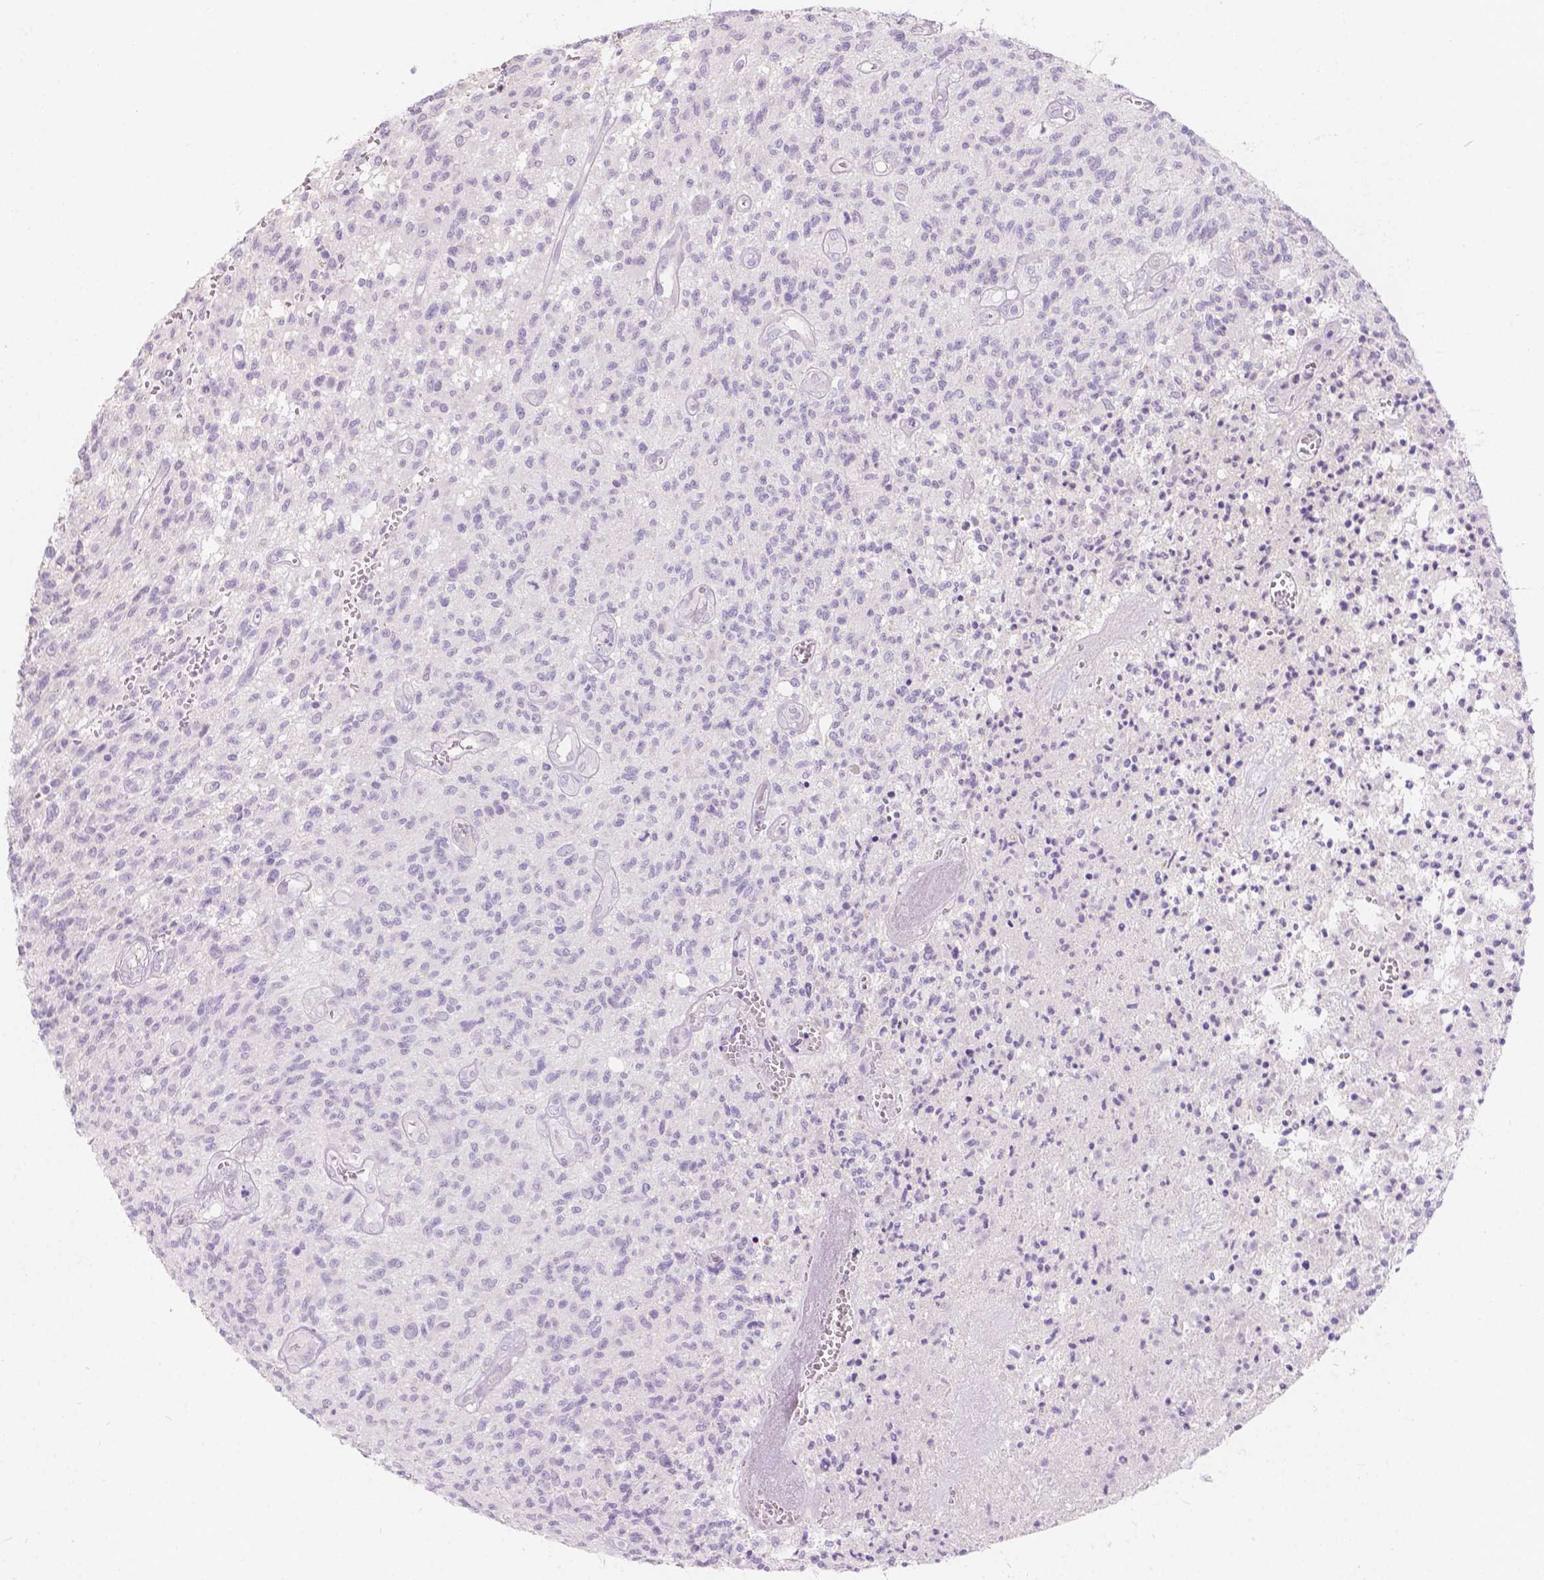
{"staining": {"intensity": "negative", "quantity": "none", "location": "none"}, "tissue": "glioma", "cell_type": "Tumor cells", "image_type": "cancer", "snomed": [{"axis": "morphology", "description": "Glioma, malignant, Low grade"}, {"axis": "topography", "description": "Brain"}], "caption": "Micrograph shows no significant protein staining in tumor cells of glioma. (IHC, brightfield microscopy, high magnification).", "gene": "HTN3", "patient": {"sex": "male", "age": 64}}